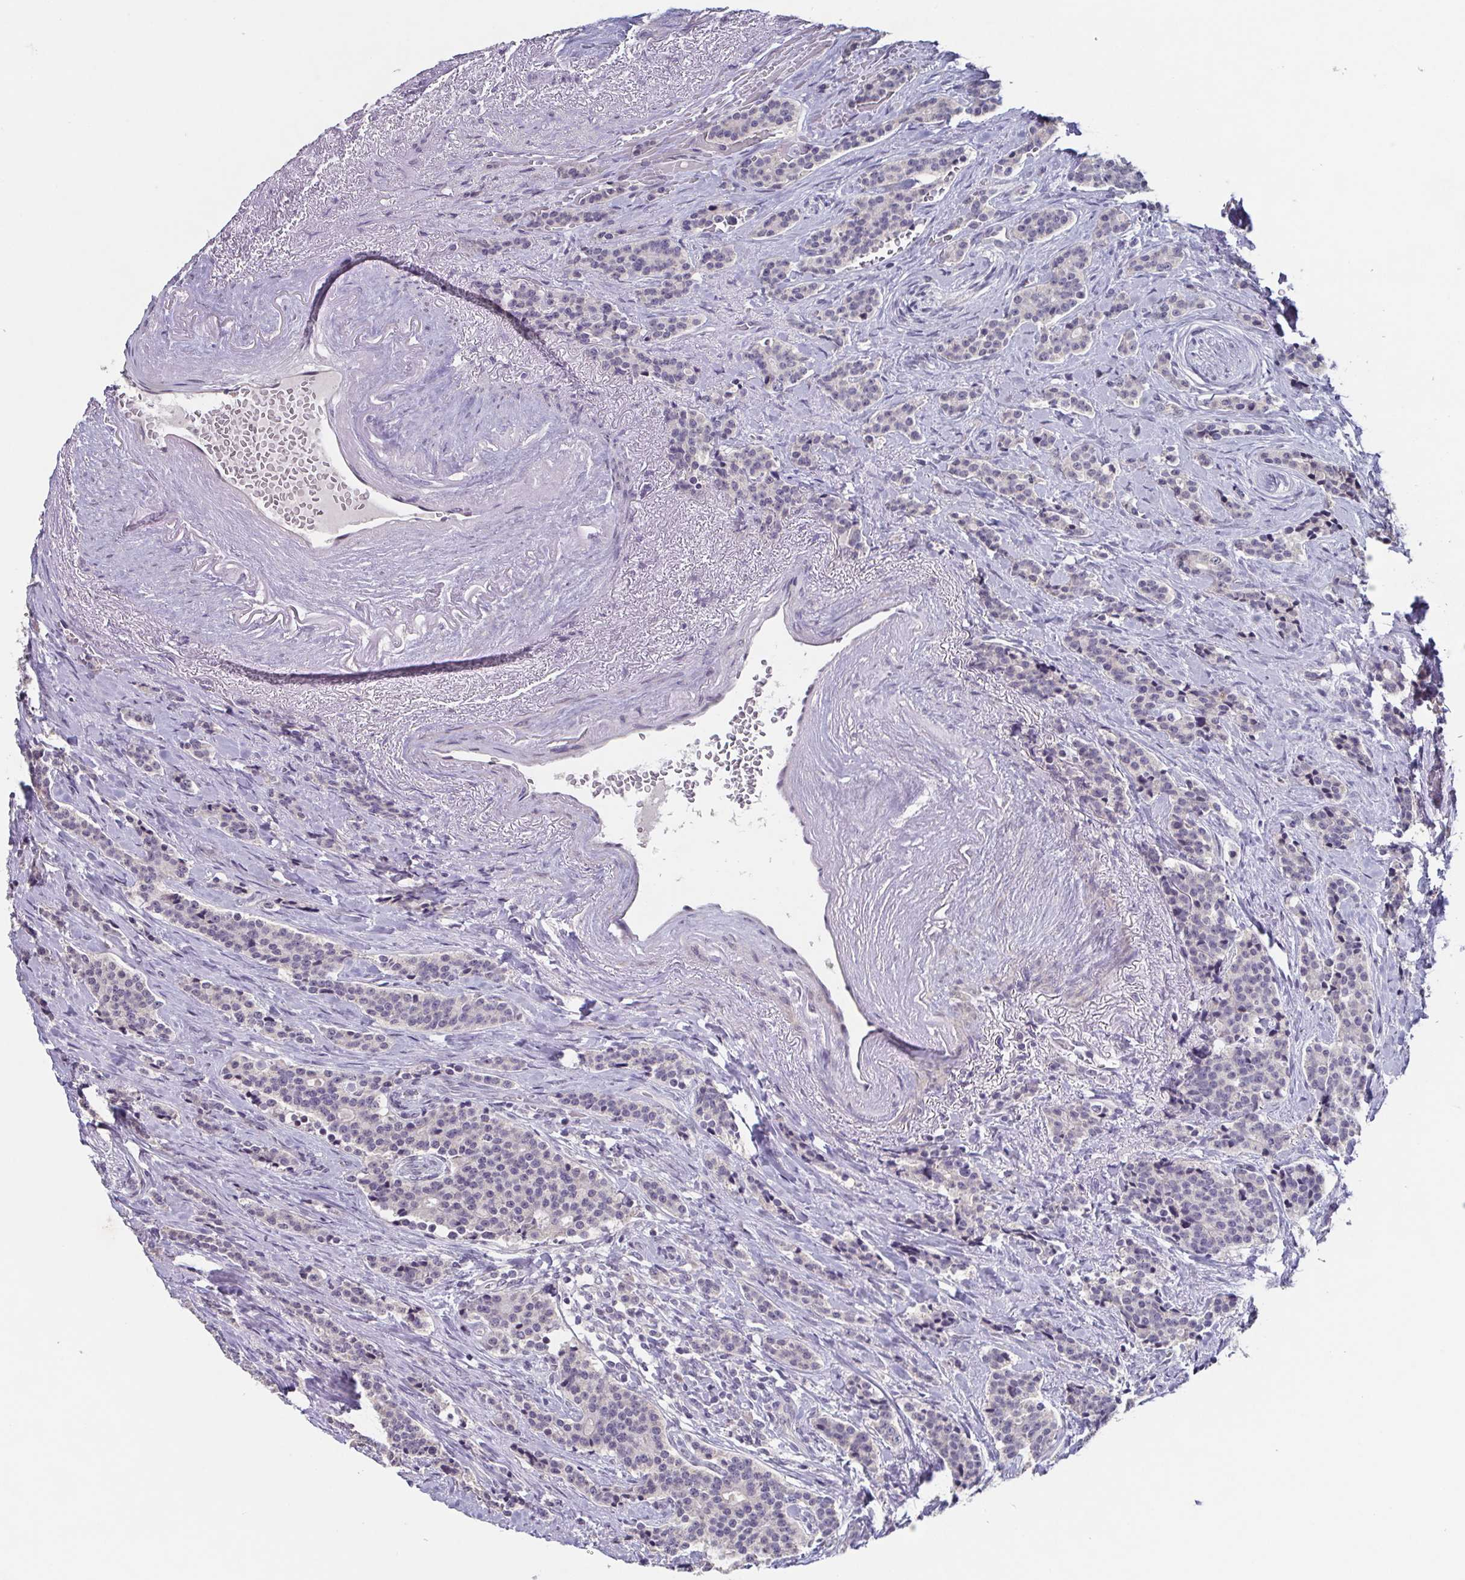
{"staining": {"intensity": "negative", "quantity": "none", "location": "none"}, "tissue": "carcinoid", "cell_type": "Tumor cells", "image_type": "cancer", "snomed": [{"axis": "morphology", "description": "Carcinoid, malignant, NOS"}, {"axis": "topography", "description": "Small intestine"}], "caption": "A high-resolution micrograph shows IHC staining of carcinoid, which reveals no significant expression in tumor cells.", "gene": "GHRL", "patient": {"sex": "female", "age": 73}}